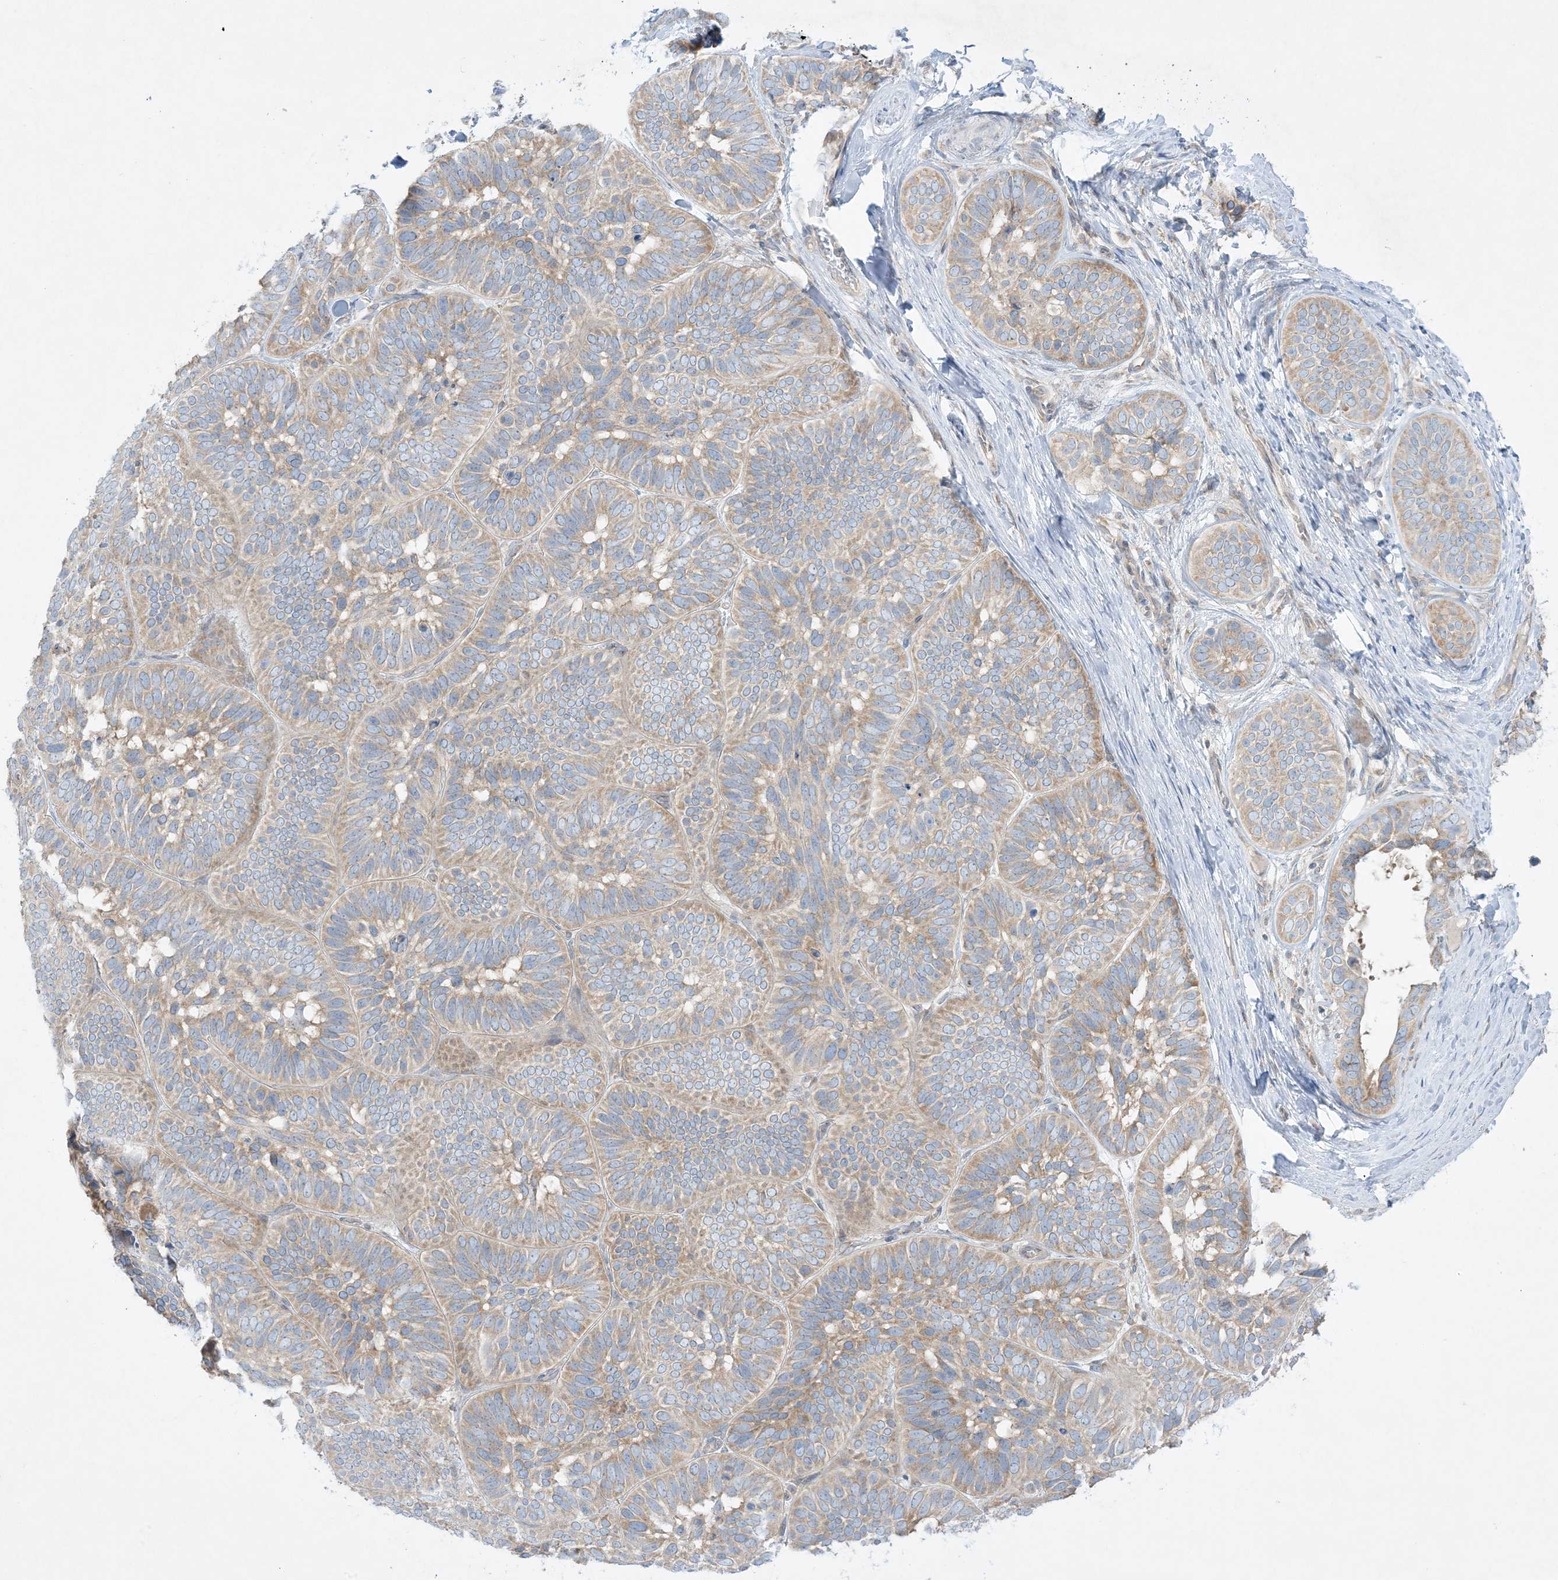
{"staining": {"intensity": "moderate", "quantity": ">75%", "location": "cytoplasmic/membranous"}, "tissue": "skin cancer", "cell_type": "Tumor cells", "image_type": "cancer", "snomed": [{"axis": "morphology", "description": "Basal cell carcinoma"}, {"axis": "topography", "description": "Skin"}], "caption": "A brown stain shows moderate cytoplasmic/membranous expression of a protein in skin basal cell carcinoma tumor cells.", "gene": "RPP40", "patient": {"sex": "male", "age": 62}}